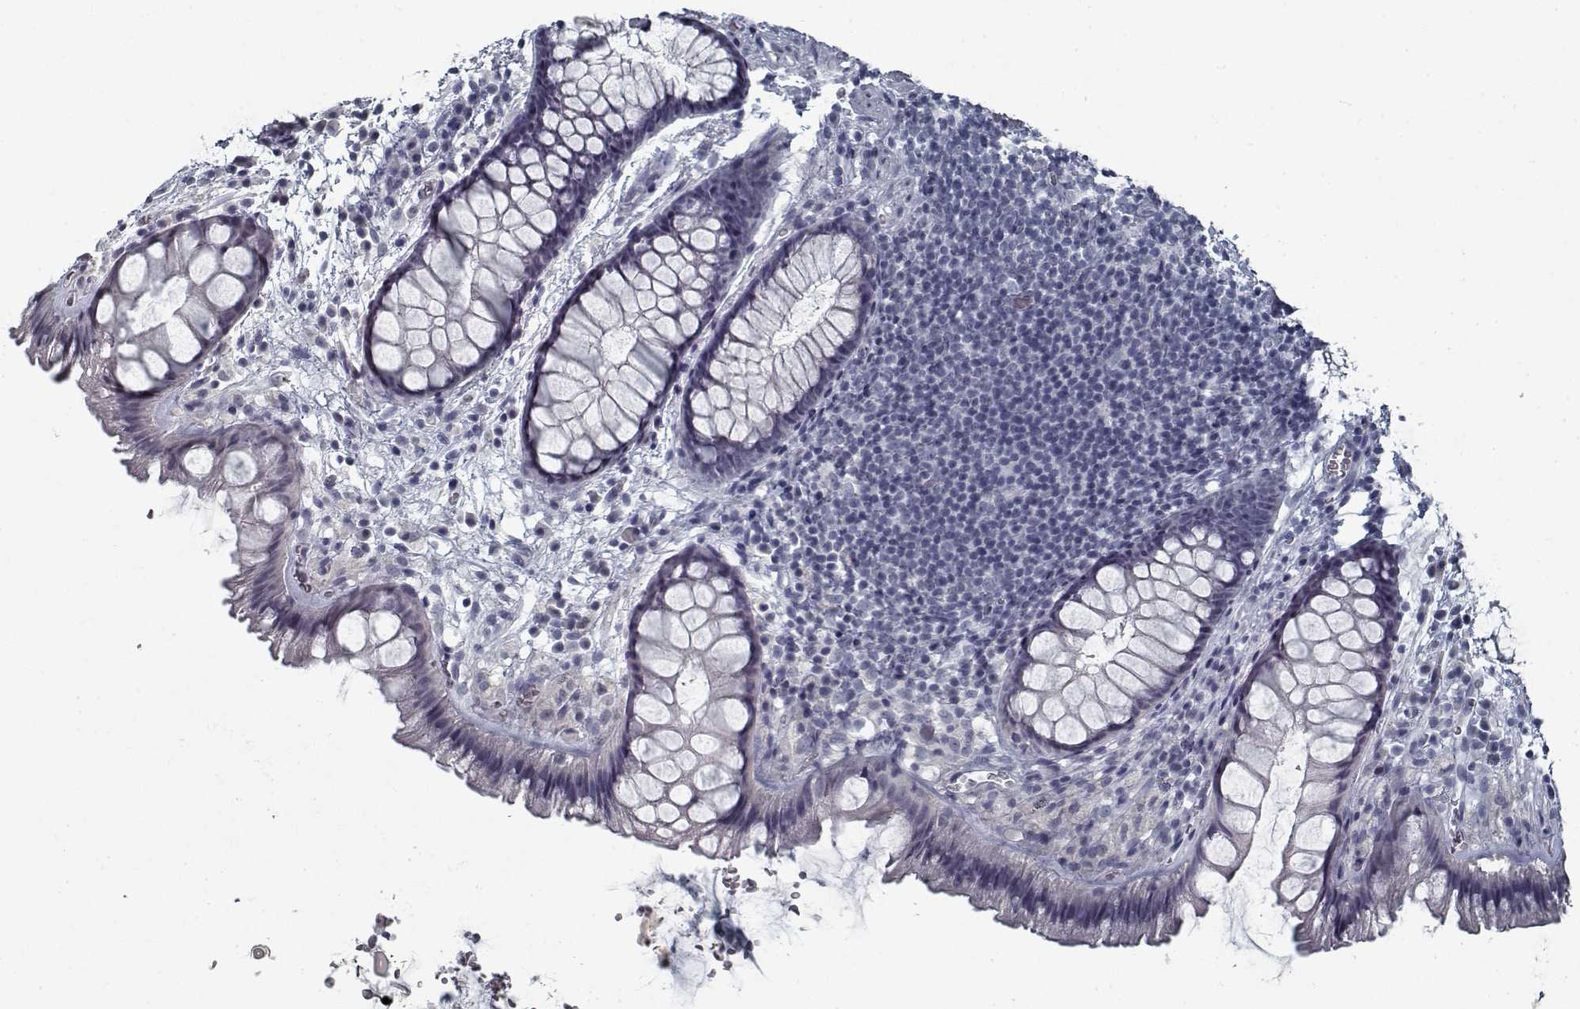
{"staining": {"intensity": "negative", "quantity": "none", "location": "none"}, "tissue": "rectum", "cell_type": "Glandular cells", "image_type": "normal", "snomed": [{"axis": "morphology", "description": "Normal tissue, NOS"}, {"axis": "topography", "description": "Rectum"}], "caption": "Glandular cells are negative for brown protein staining in normal rectum. (Brightfield microscopy of DAB (3,3'-diaminobenzidine) immunohistochemistry (IHC) at high magnification).", "gene": "GAD2", "patient": {"sex": "female", "age": 62}}